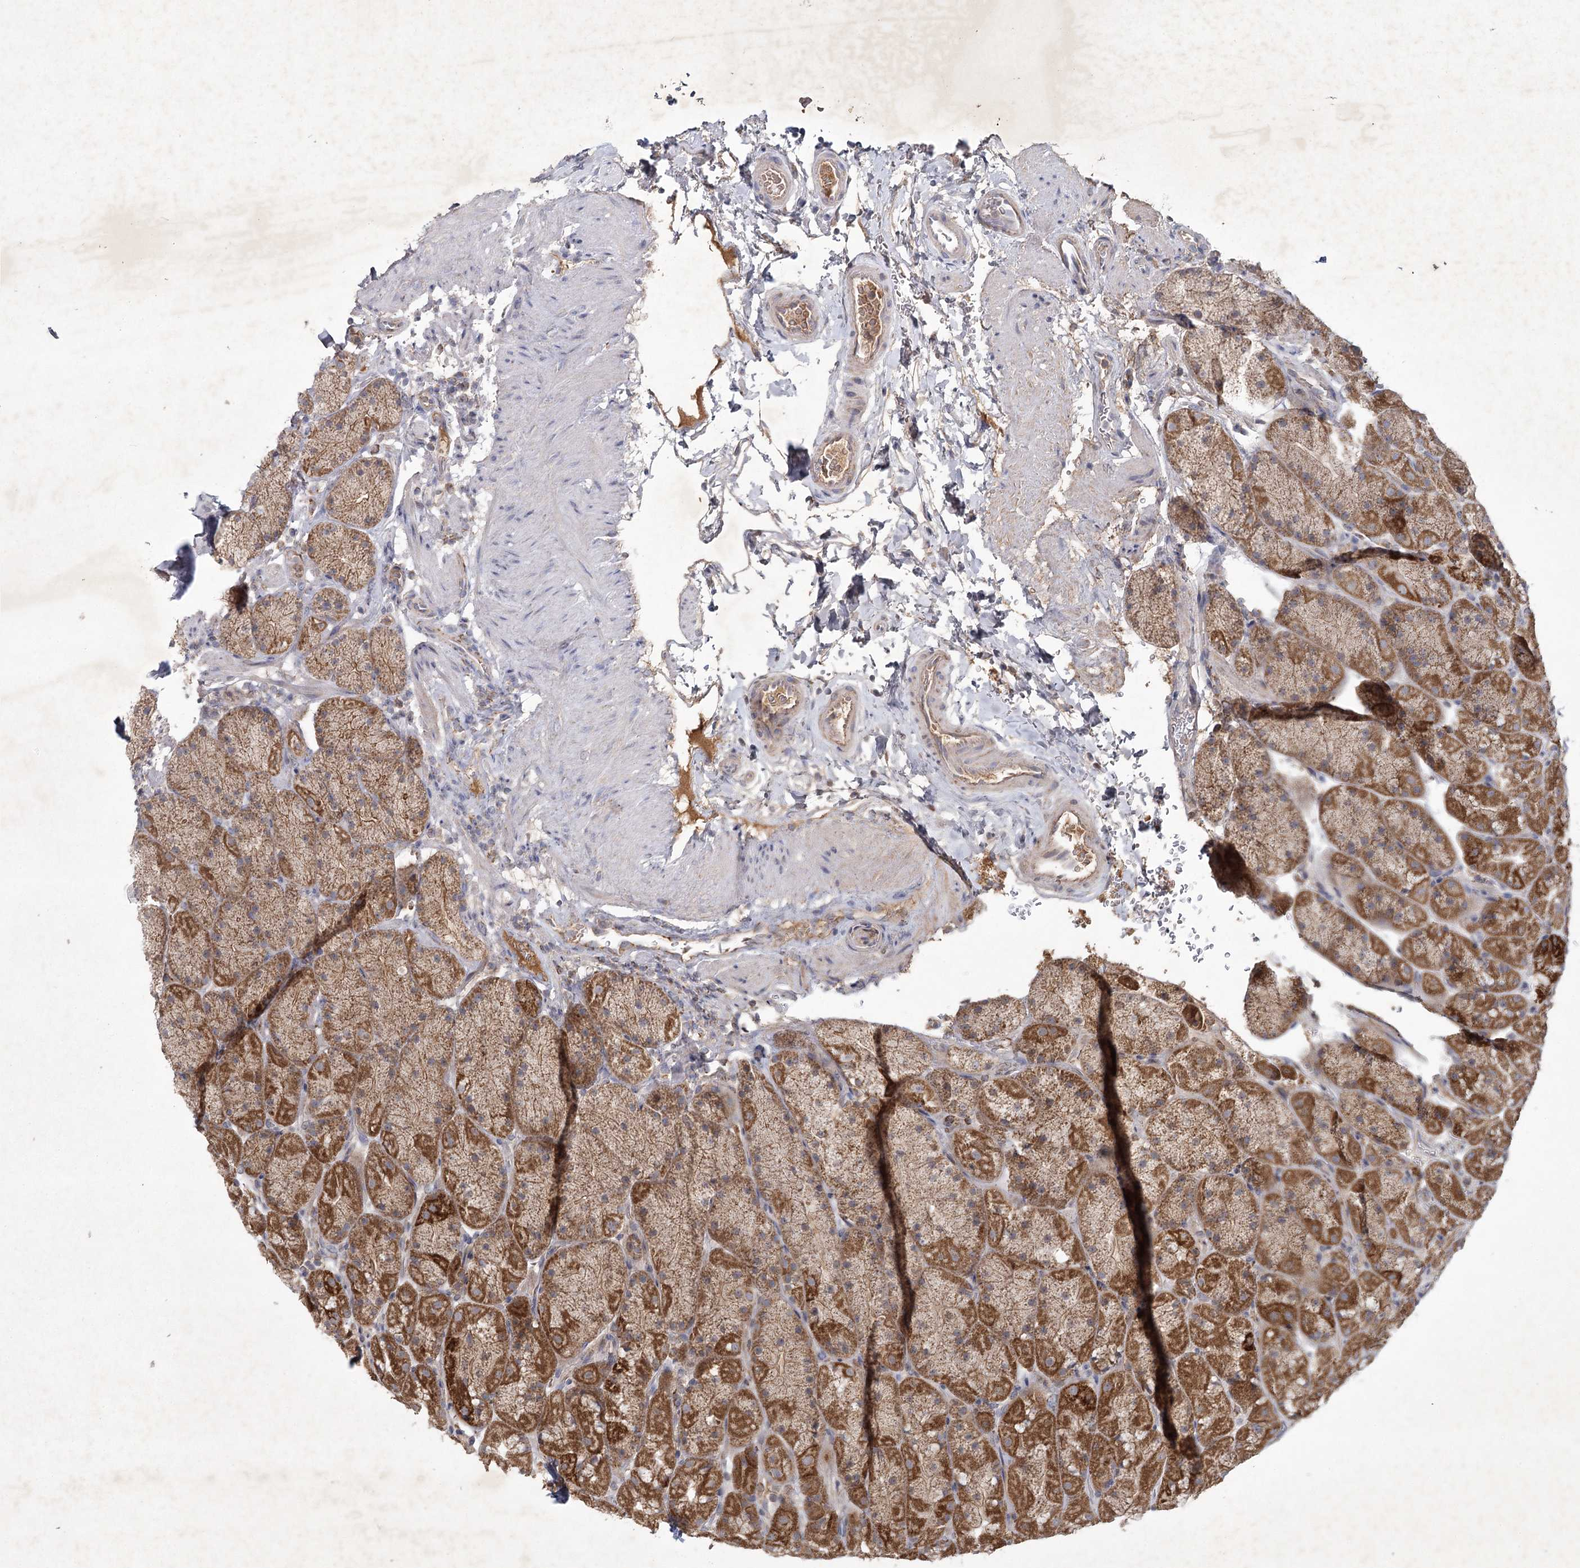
{"staining": {"intensity": "strong", "quantity": "25%-75%", "location": "cytoplasmic/membranous"}, "tissue": "stomach", "cell_type": "Glandular cells", "image_type": "normal", "snomed": [{"axis": "morphology", "description": "Normal tissue, NOS"}, {"axis": "topography", "description": "Stomach, upper"}, {"axis": "topography", "description": "Stomach, lower"}], "caption": "Immunohistochemistry micrograph of unremarkable stomach stained for a protein (brown), which displays high levels of strong cytoplasmic/membranous staining in about 25%-75% of glandular cells.", "gene": "MRPL44", "patient": {"sex": "male", "age": 67}}